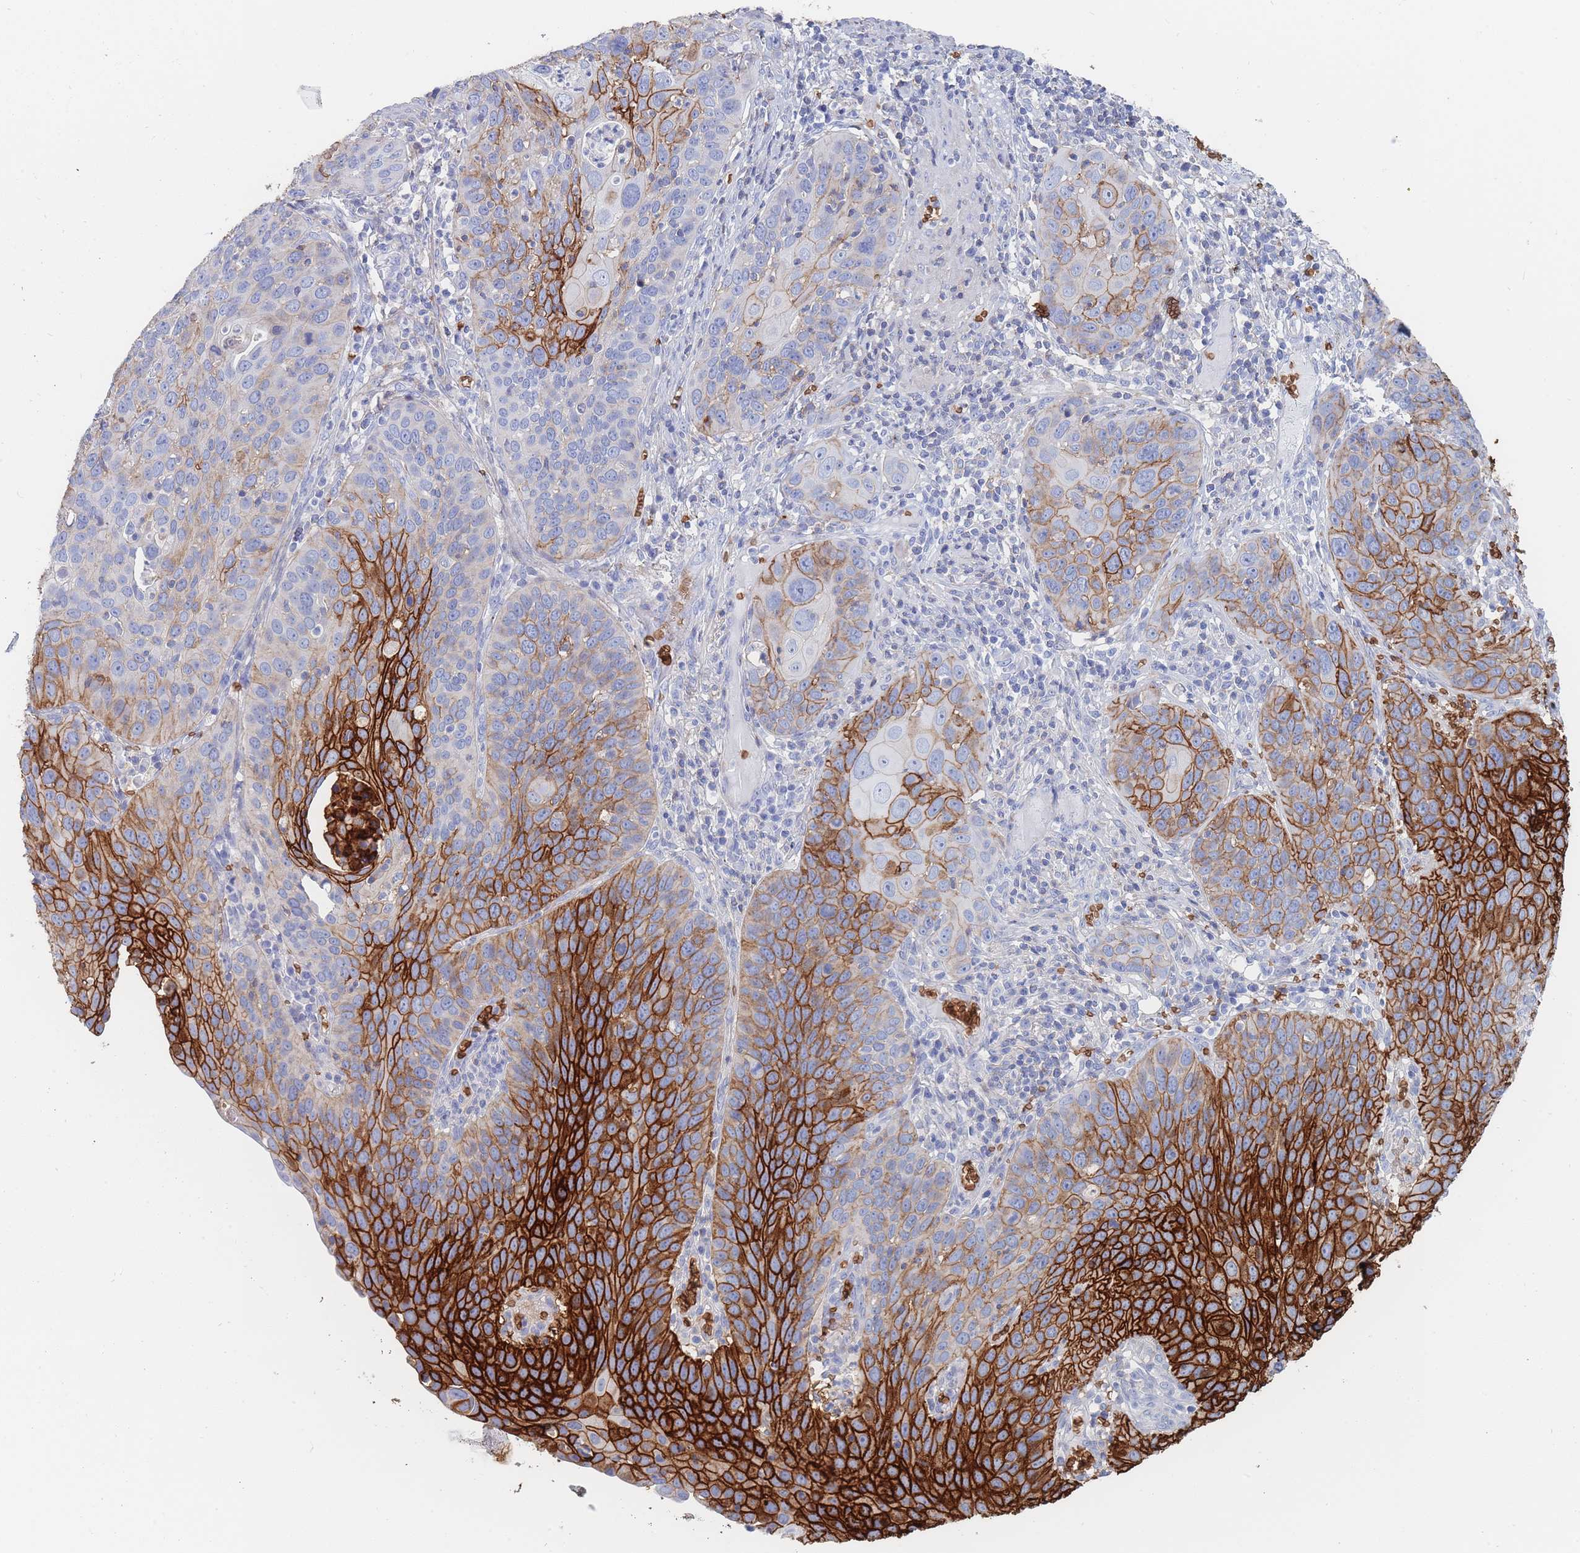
{"staining": {"intensity": "strong", "quantity": "25%-75%", "location": "cytoplasmic/membranous"}, "tissue": "cervical cancer", "cell_type": "Tumor cells", "image_type": "cancer", "snomed": [{"axis": "morphology", "description": "Squamous cell carcinoma, NOS"}, {"axis": "topography", "description": "Cervix"}], "caption": "Immunohistochemical staining of cervical cancer demonstrates high levels of strong cytoplasmic/membranous protein expression in about 25%-75% of tumor cells.", "gene": "SLC2A1", "patient": {"sex": "female", "age": 36}}